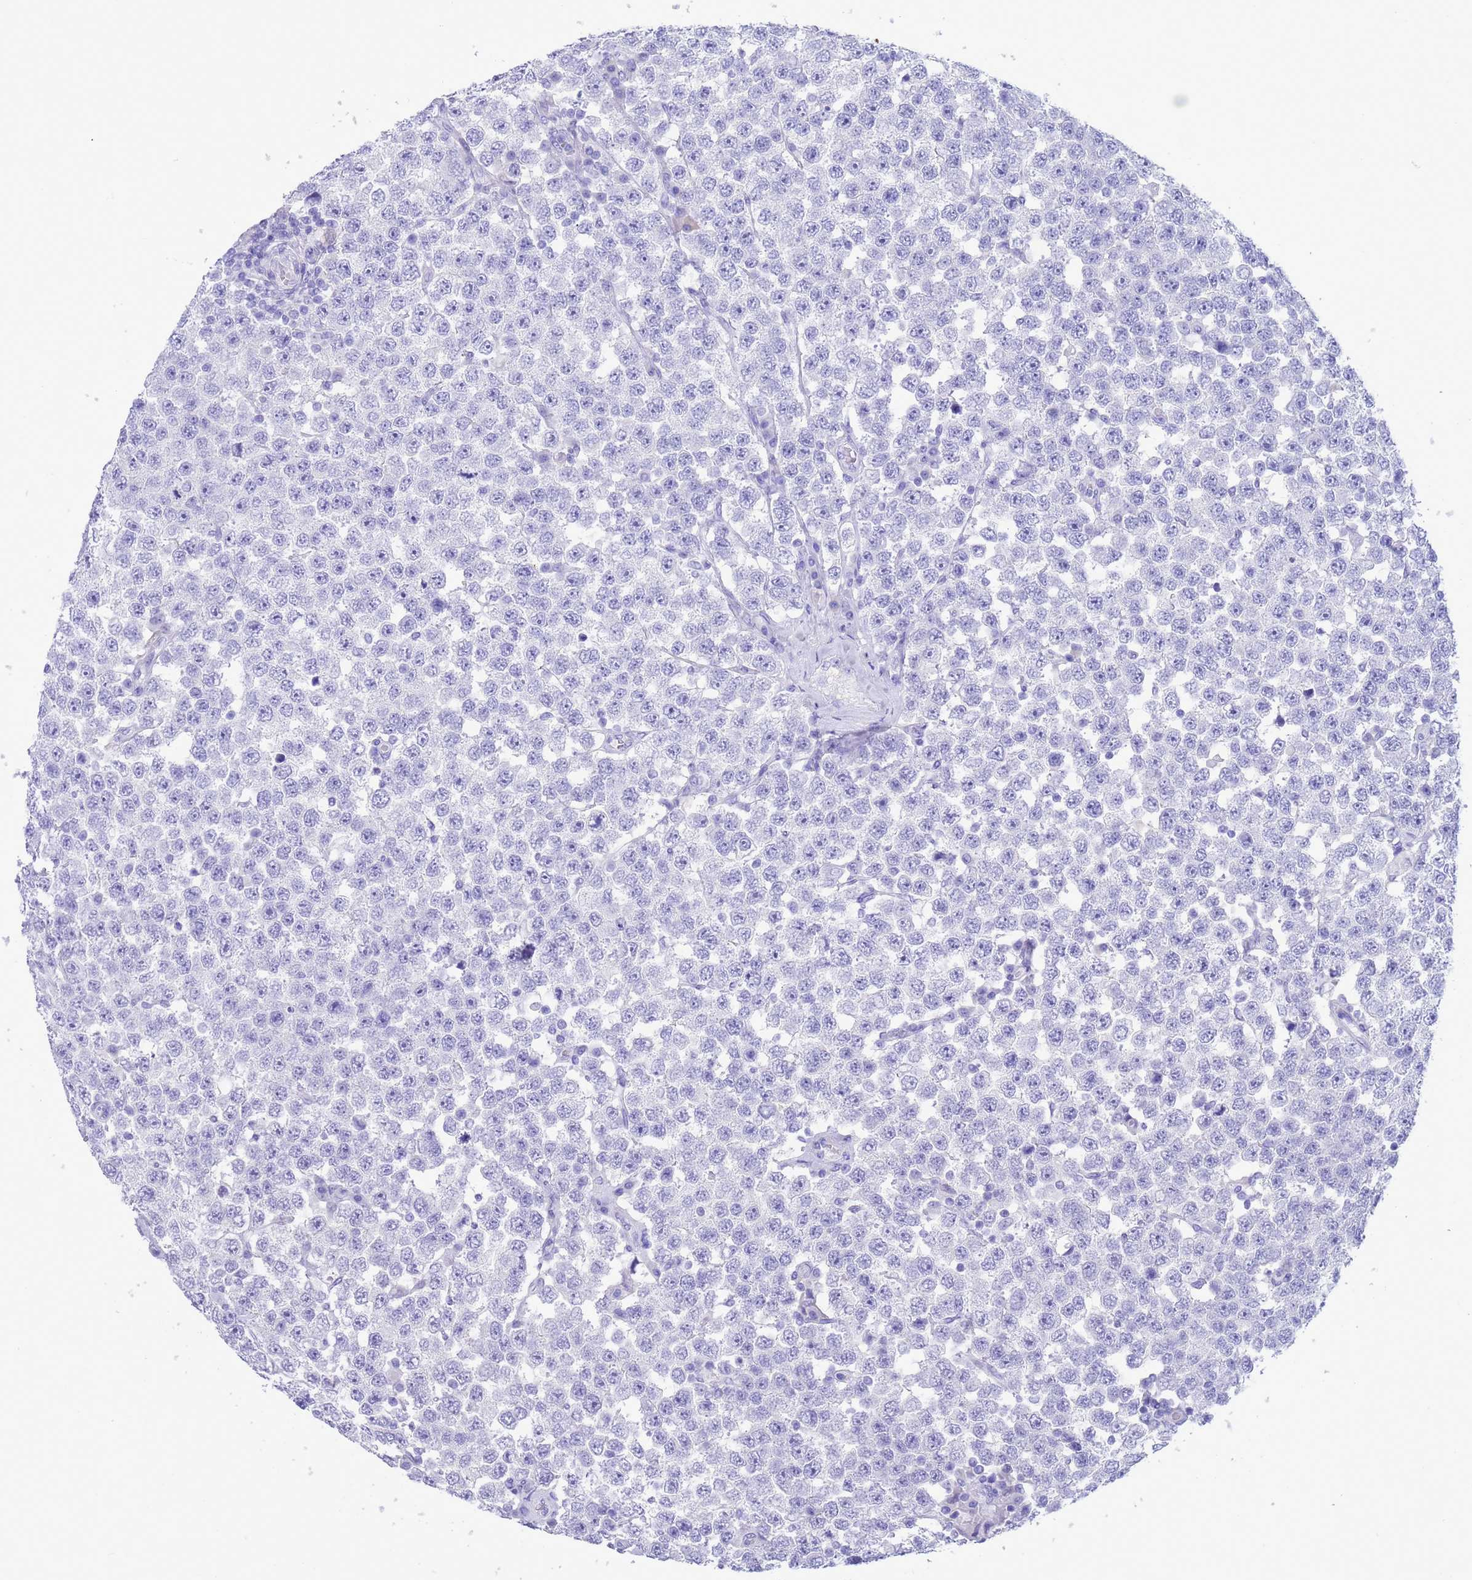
{"staining": {"intensity": "negative", "quantity": "none", "location": "none"}, "tissue": "testis cancer", "cell_type": "Tumor cells", "image_type": "cancer", "snomed": [{"axis": "morphology", "description": "Seminoma, NOS"}, {"axis": "topography", "description": "Testis"}], "caption": "IHC photomicrograph of neoplastic tissue: human testis seminoma stained with DAB (3,3'-diaminobenzidine) displays no significant protein staining in tumor cells. (DAB immunohistochemistry, high magnification).", "gene": "GSTM1", "patient": {"sex": "male", "age": 28}}